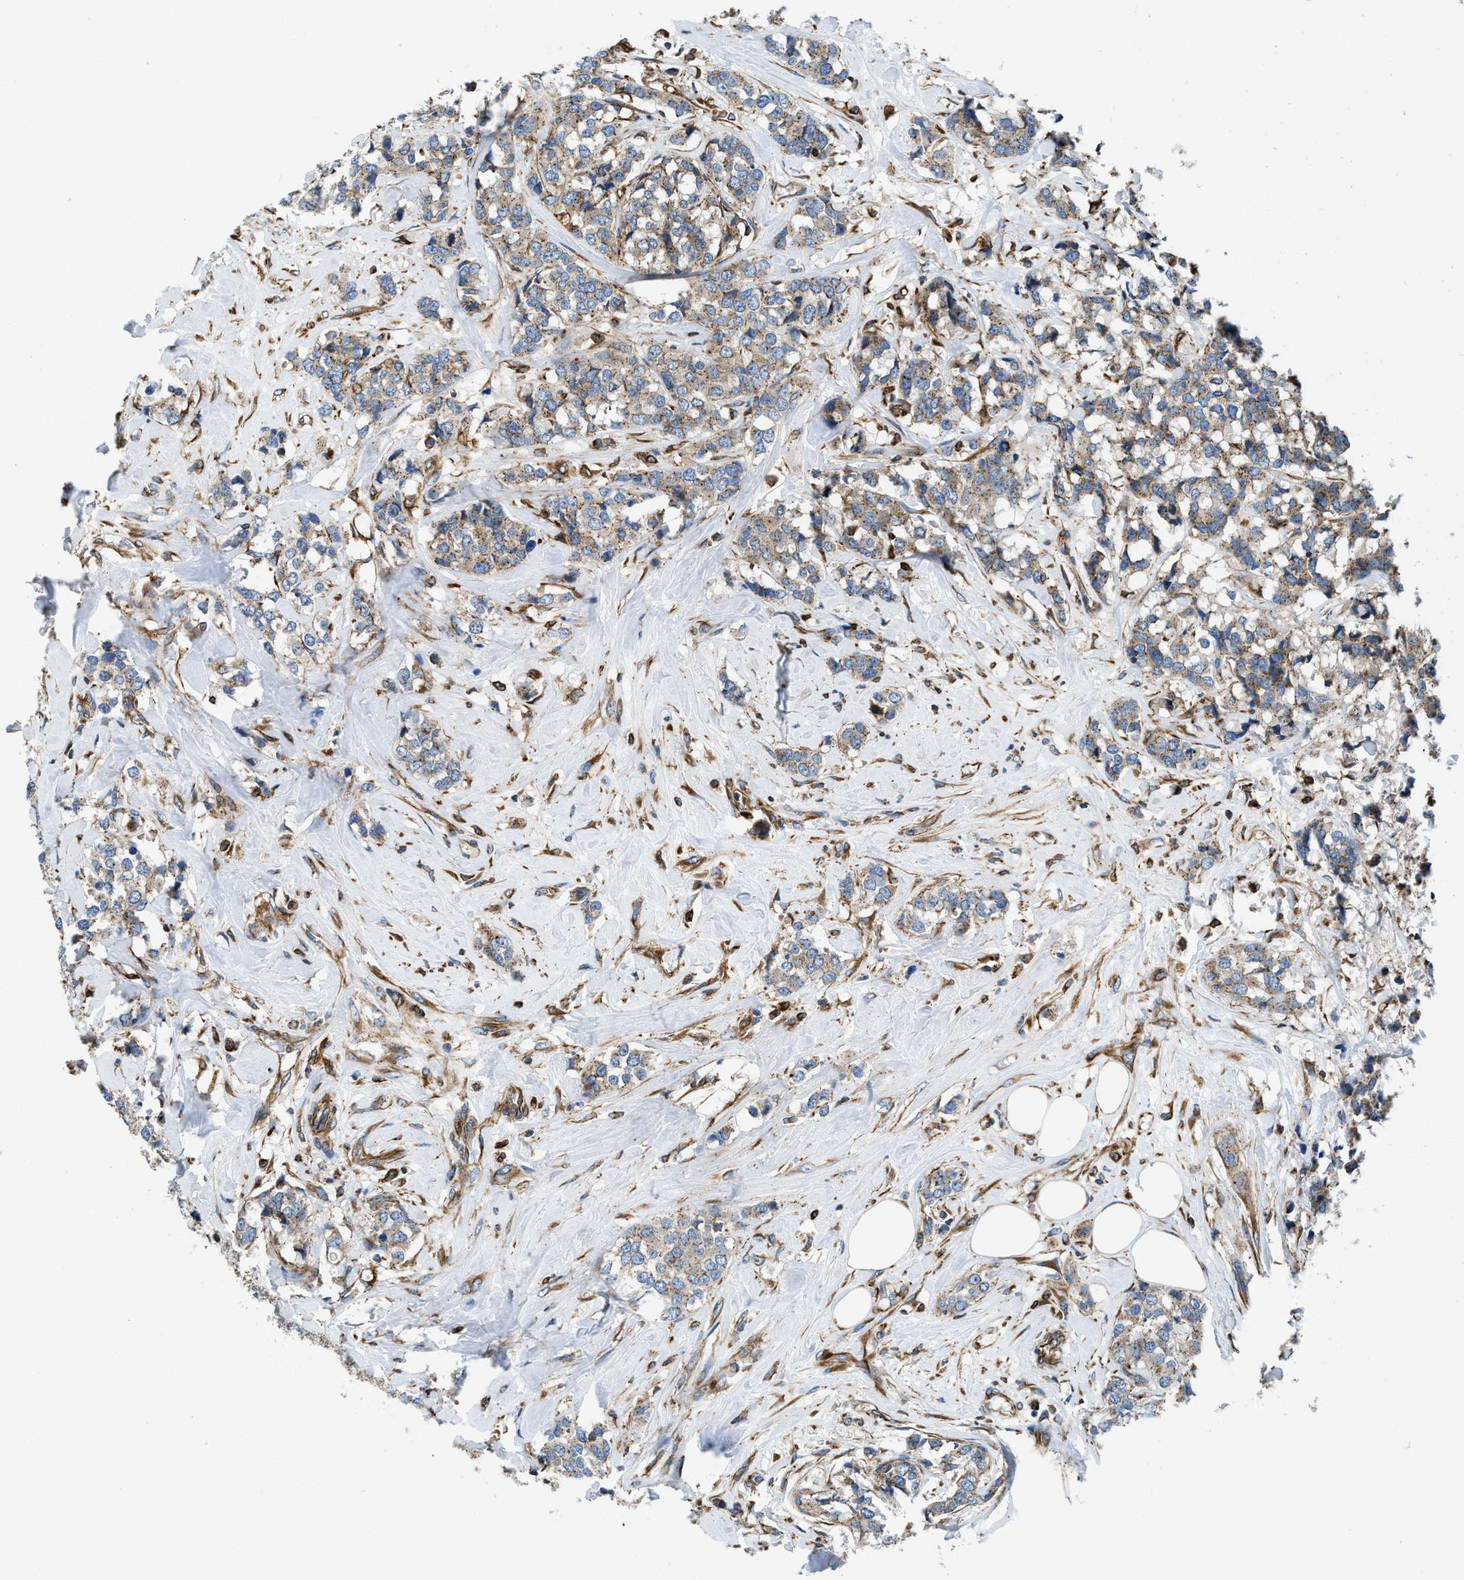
{"staining": {"intensity": "weak", "quantity": ">75%", "location": "cytoplasmic/membranous"}, "tissue": "breast cancer", "cell_type": "Tumor cells", "image_type": "cancer", "snomed": [{"axis": "morphology", "description": "Lobular carcinoma"}, {"axis": "topography", "description": "Breast"}], "caption": "High-magnification brightfield microscopy of breast lobular carcinoma stained with DAB (brown) and counterstained with hematoxylin (blue). tumor cells exhibit weak cytoplasmic/membranous staining is appreciated in about>75% of cells.", "gene": "HSD17B12", "patient": {"sex": "female", "age": 59}}